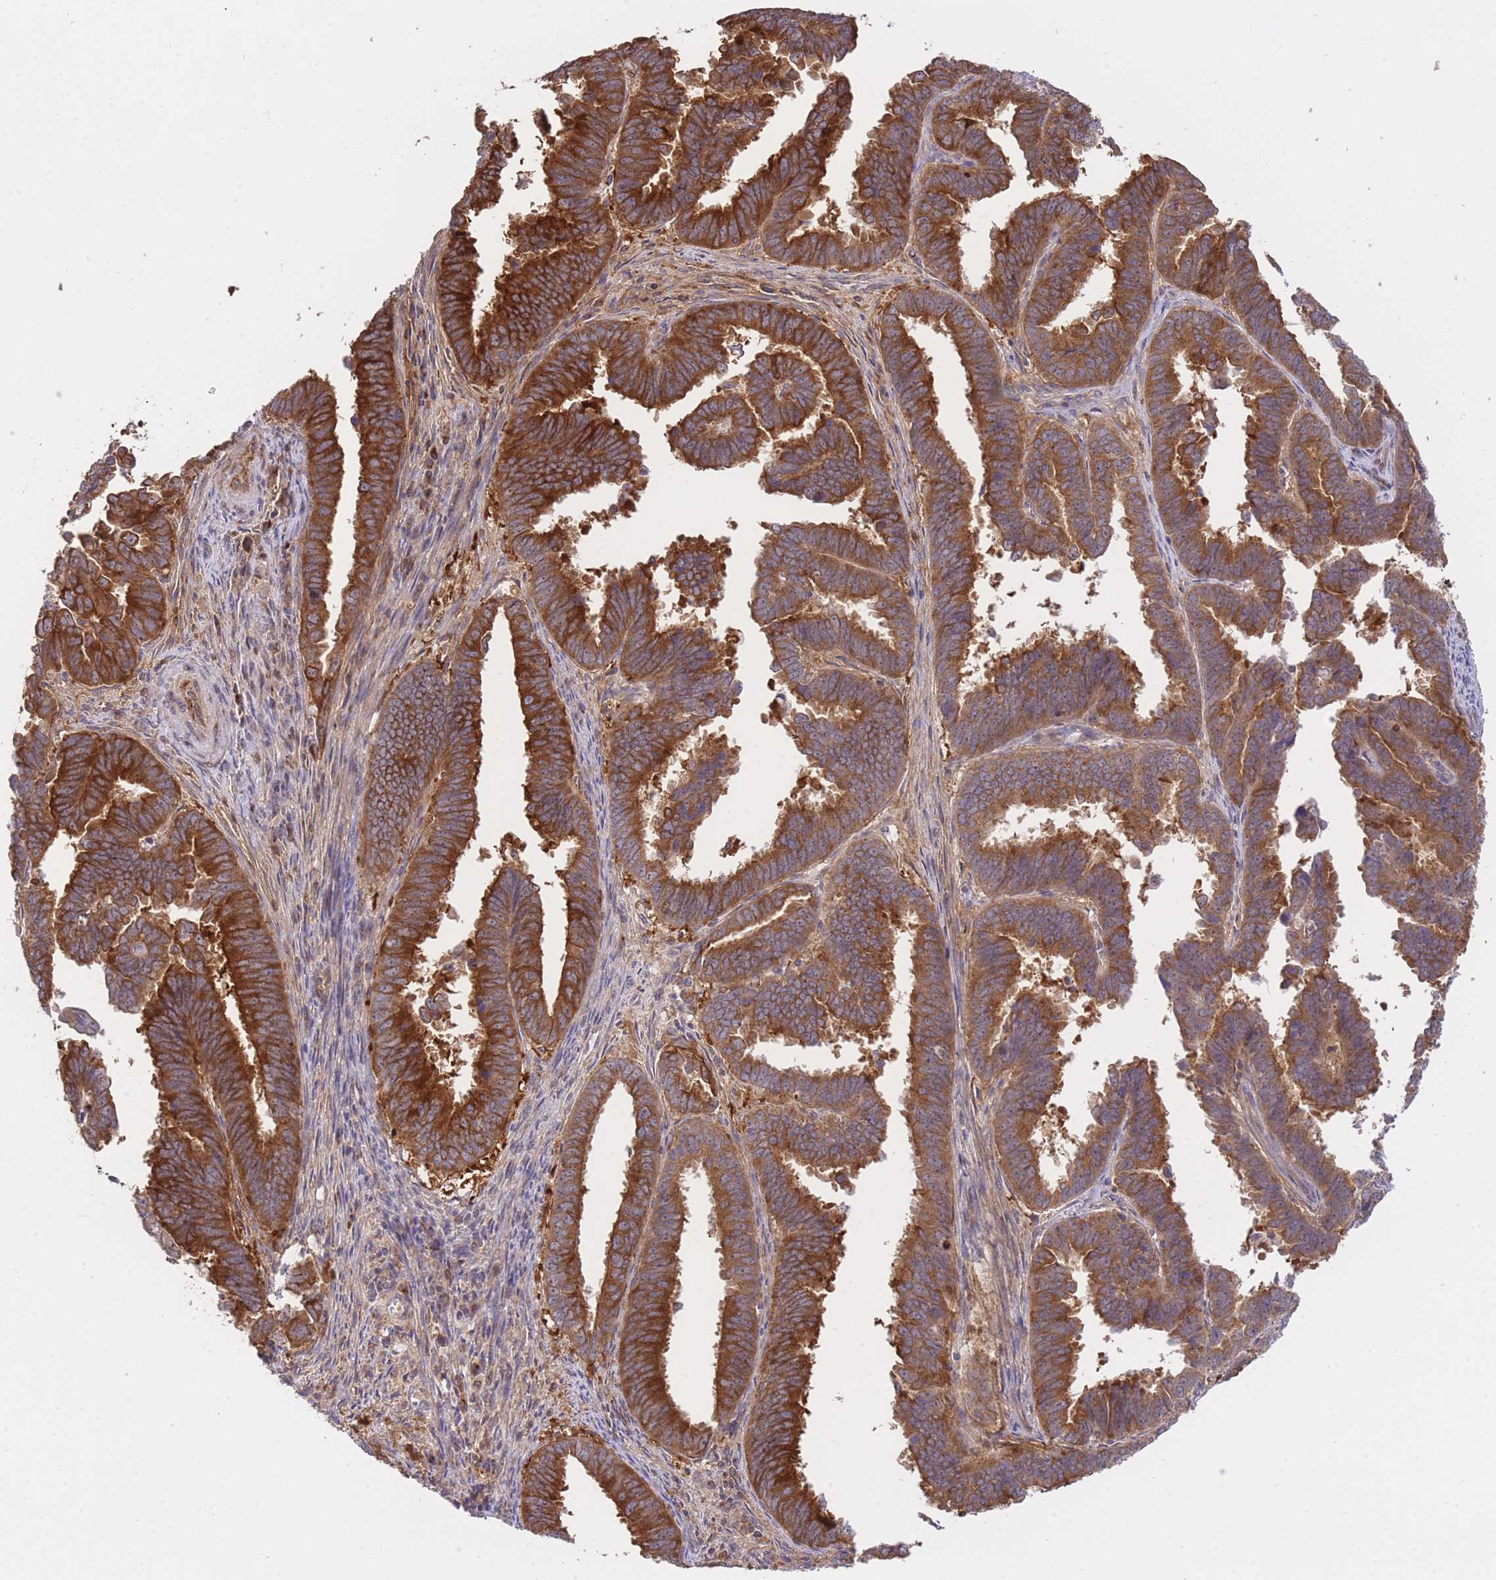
{"staining": {"intensity": "strong", "quantity": ">75%", "location": "cytoplasmic/membranous"}, "tissue": "endometrial cancer", "cell_type": "Tumor cells", "image_type": "cancer", "snomed": [{"axis": "morphology", "description": "Adenocarcinoma, NOS"}, {"axis": "topography", "description": "Endometrium"}], "caption": "Immunohistochemical staining of endometrial cancer exhibits strong cytoplasmic/membranous protein staining in about >75% of tumor cells.", "gene": "EXOSC8", "patient": {"sex": "female", "age": 75}}